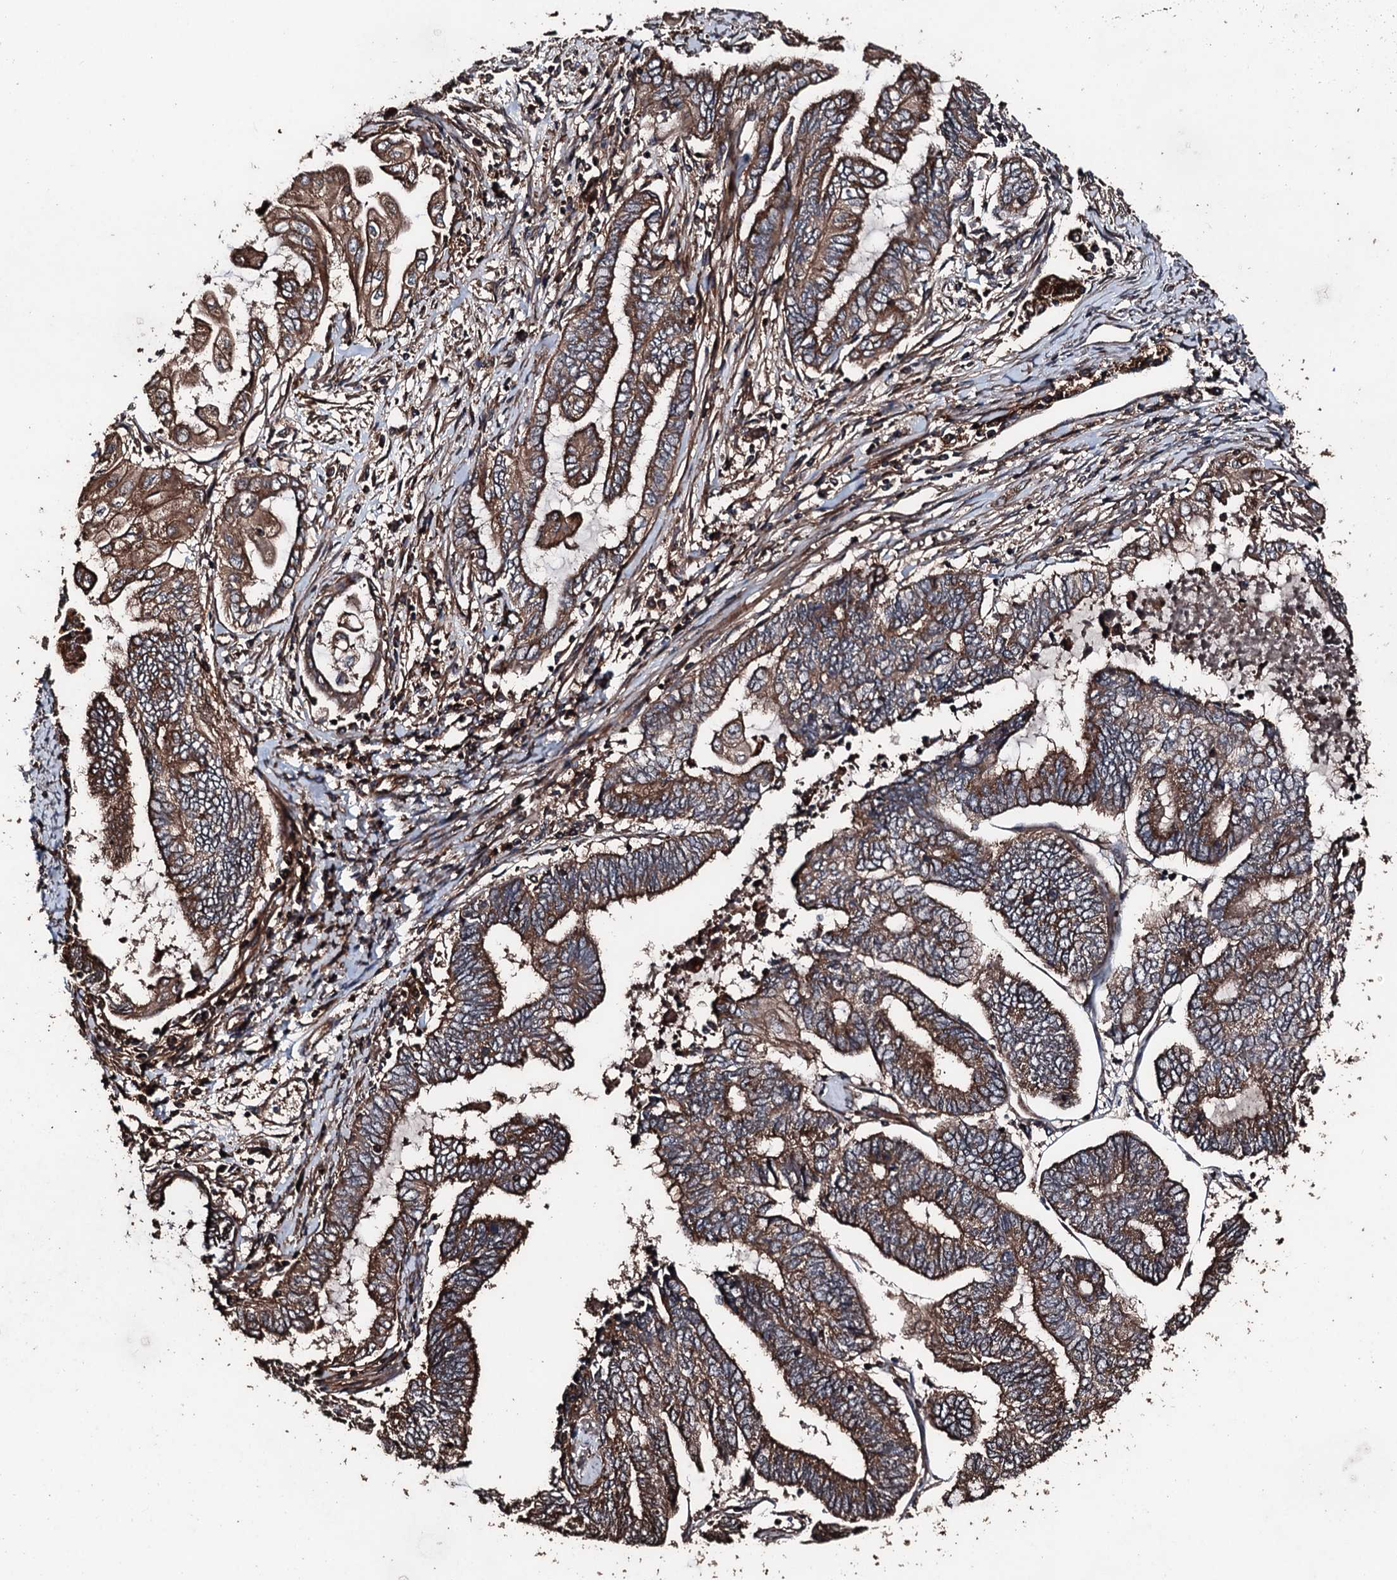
{"staining": {"intensity": "strong", "quantity": ">75%", "location": "cytoplasmic/membranous"}, "tissue": "endometrial cancer", "cell_type": "Tumor cells", "image_type": "cancer", "snomed": [{"axis": "morphology", "description": "Adenocarcinoma, NOS"}, {"axis": "topography", "description": "Uterus"}, {"axis": "topography", "description": "Endometrium"}], "caption": "Endometrial cancer tissue demonstrates strong cytoplasmic/membranous positivity in approximately >75% of tumor cells, visualized by immunohistochemistry.", "gene": "KIF18A", "patient": {"sex": "female", "age": 70}}